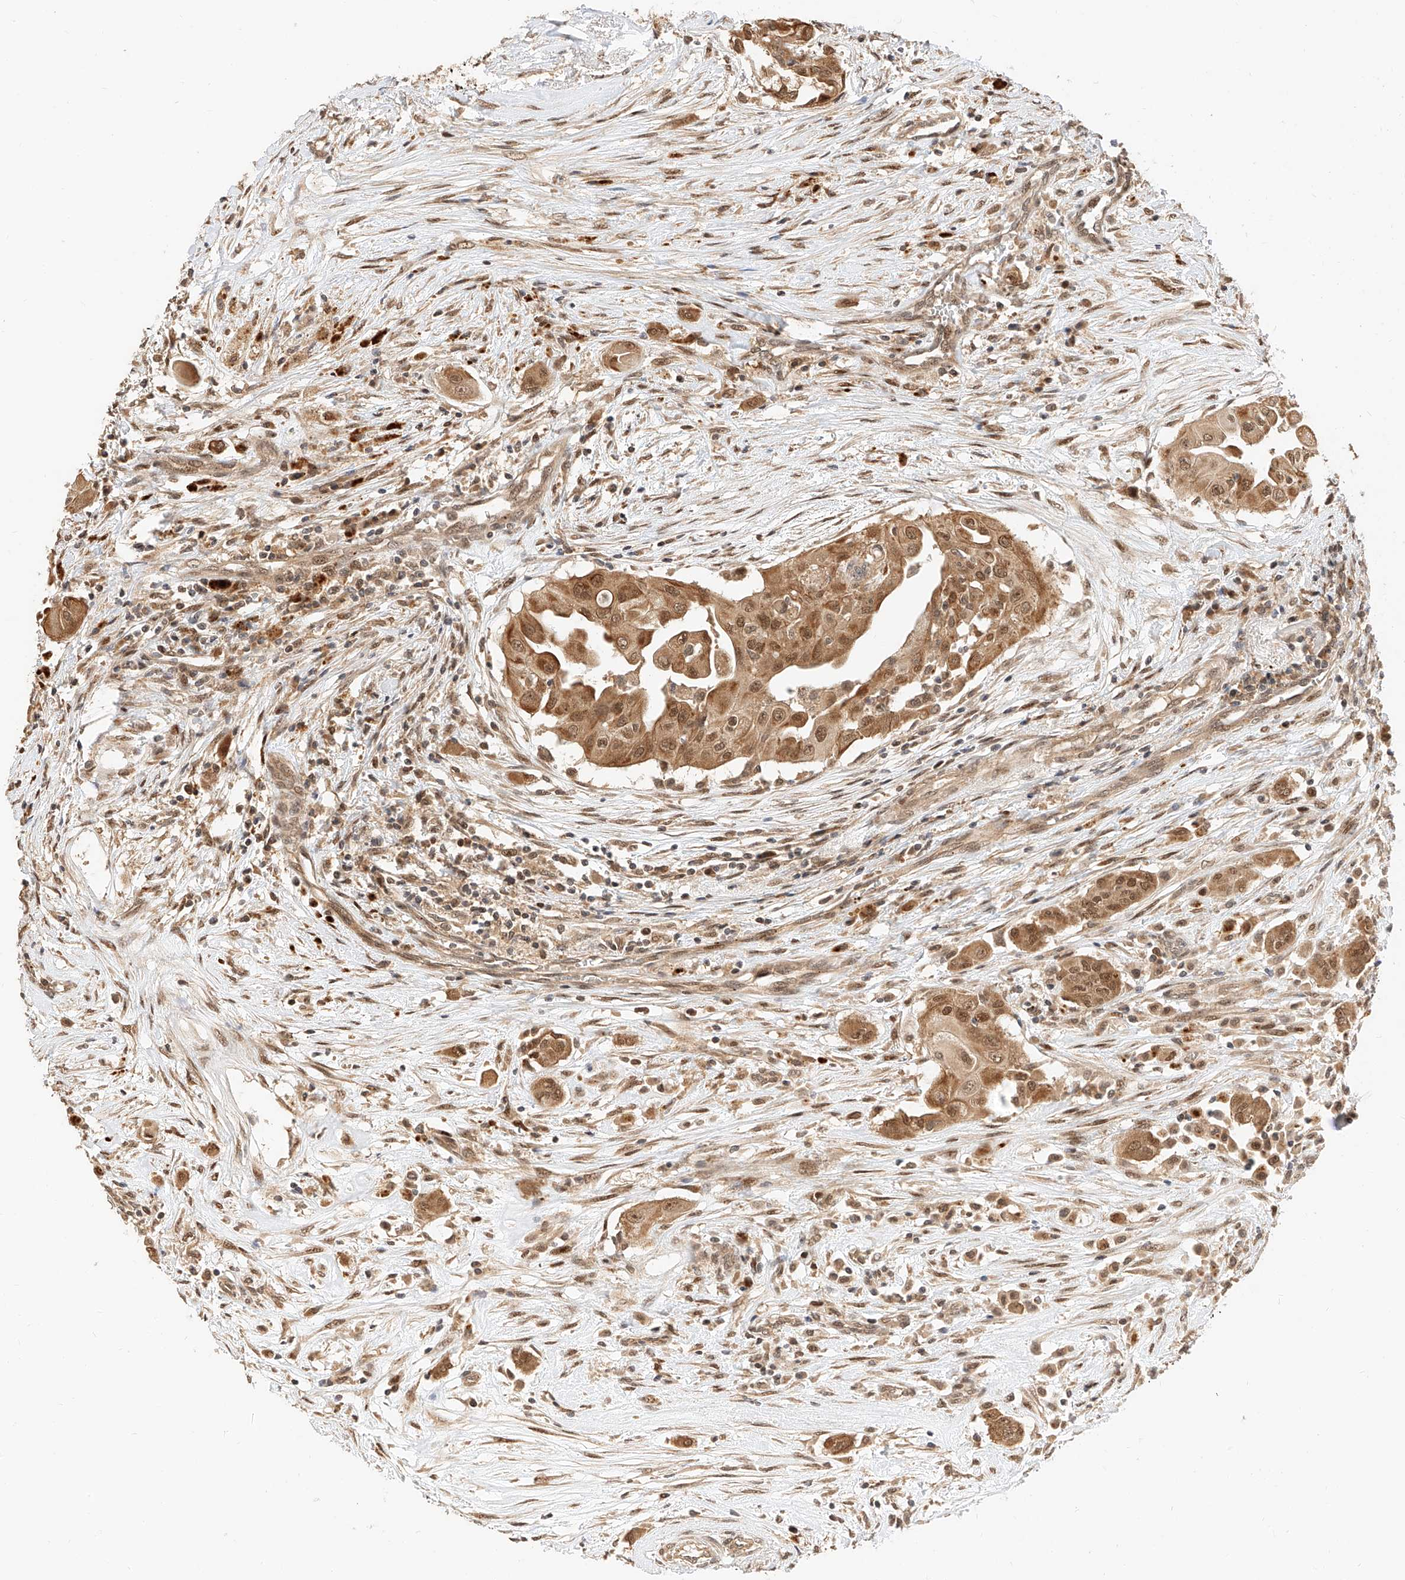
{"staining": {"intensity": "moderate", "quantity": ">75%", "location": "cytoplasmic/membranous,nuclear"}, "tissue": "thyroid cancer", "cell_type": "Tumor cells", "image_type": "cancer", "snomed": [{"axis": "morphology", "description": "Papillary adenocarcinoma, NOS"}, {"axis": "topography", "description": "Thyroid gland"}], "caption": "Human papillary adenocarcinoma (thyroid) stained with a protein marker exhibits moderate staining in tumor cells.", "gene": "EIF4H", "patient": {"sex": "female", "age": 59}}